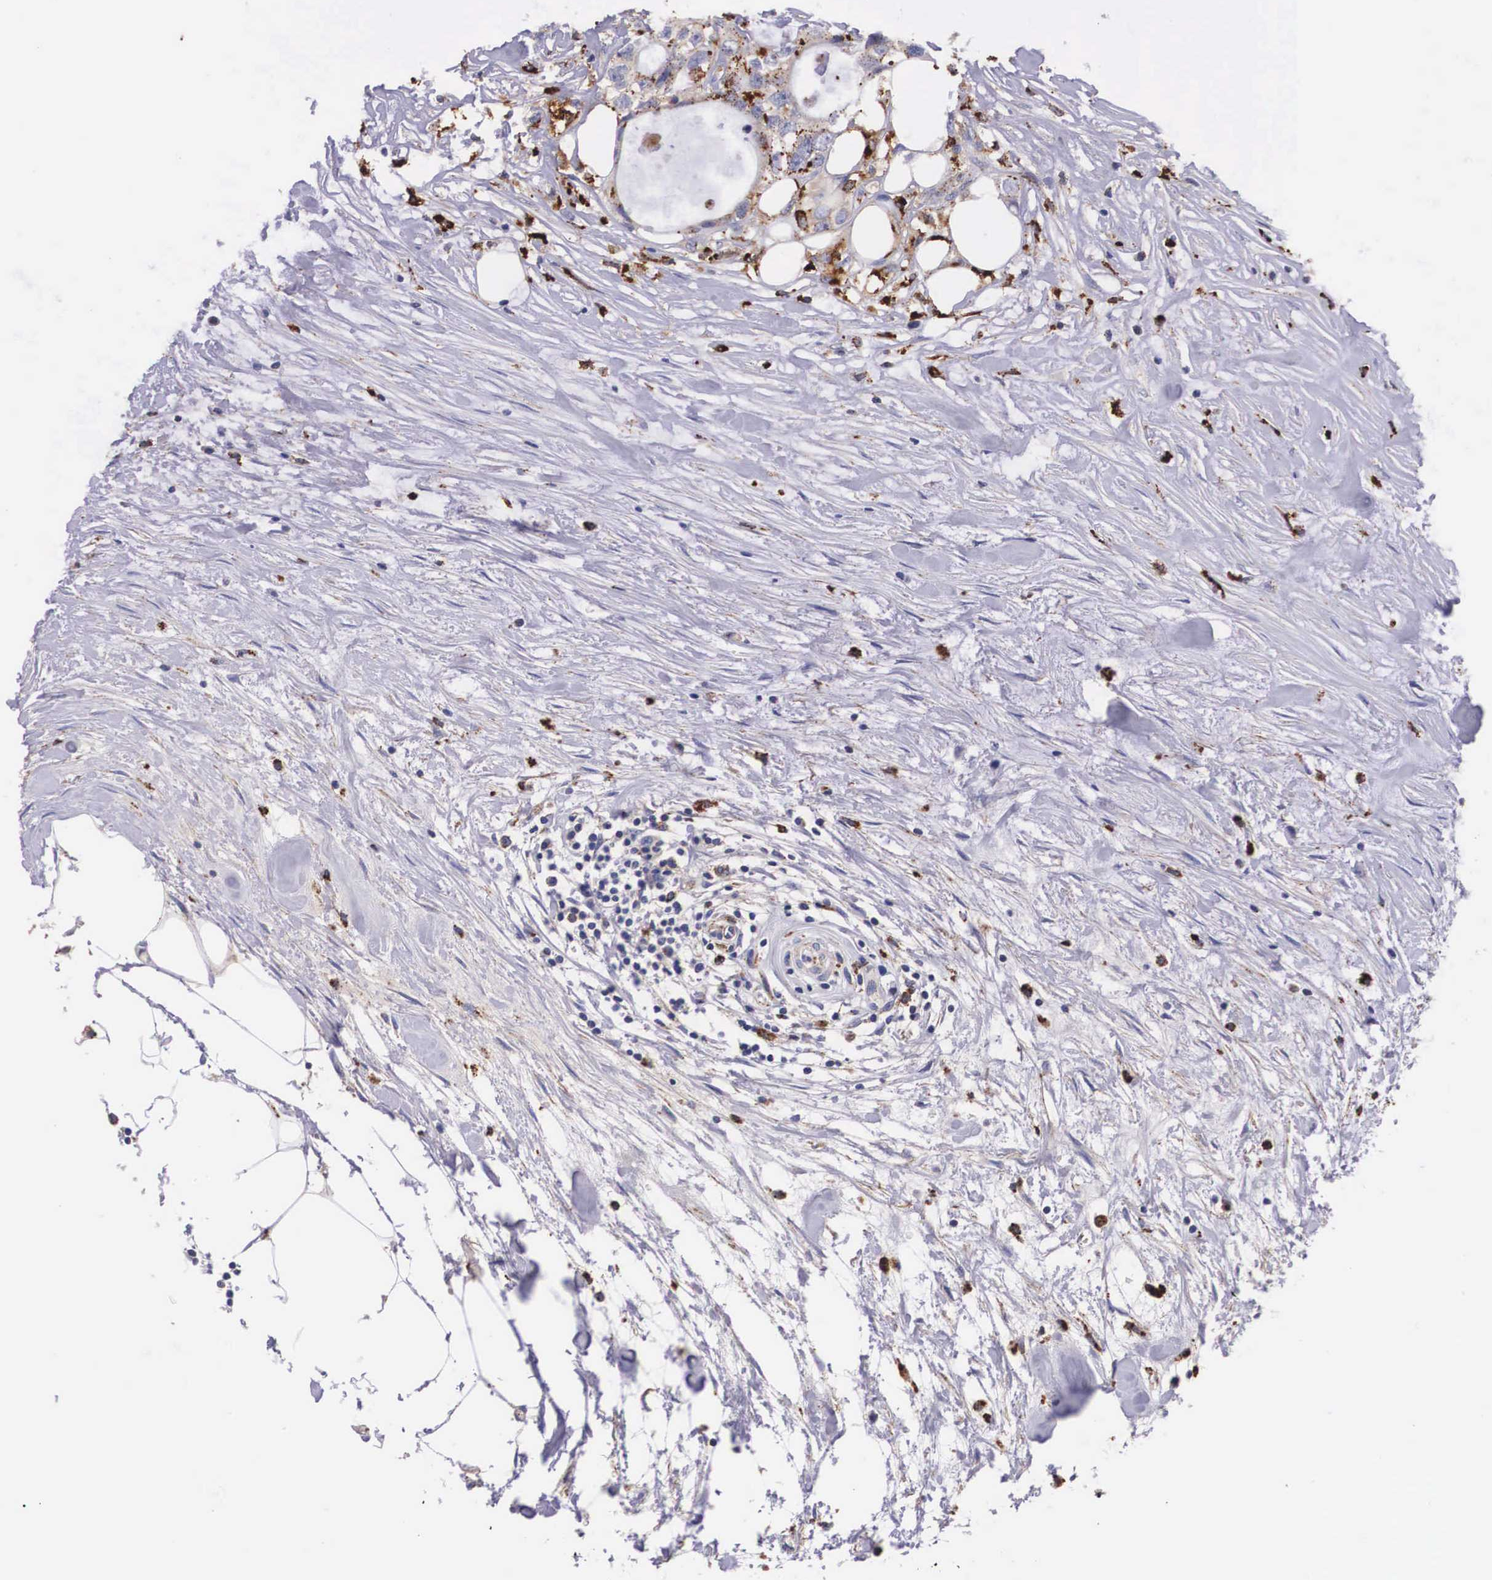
{"staining": {"intensity": "moderate", "quantity": "25%-75%", "location": "cytoplasmic/membranous"}, "tissue": "colorectal cancer", "cell_type": "Tumor cells", "image_type": "cancer", "snomed": [{"axis": "morphology", "description": "Adenocarcinoma, NOS"}, {"axis": "topography", "description": "Rectum"}], "caption": "Colorectal cancer (adenocarcinoma) stained for a protein displays moderate cytoplasmic/membranous positivity in tumor cells.", "gene": "NAGA", "patient": {"sex": "female", "age": 57}}